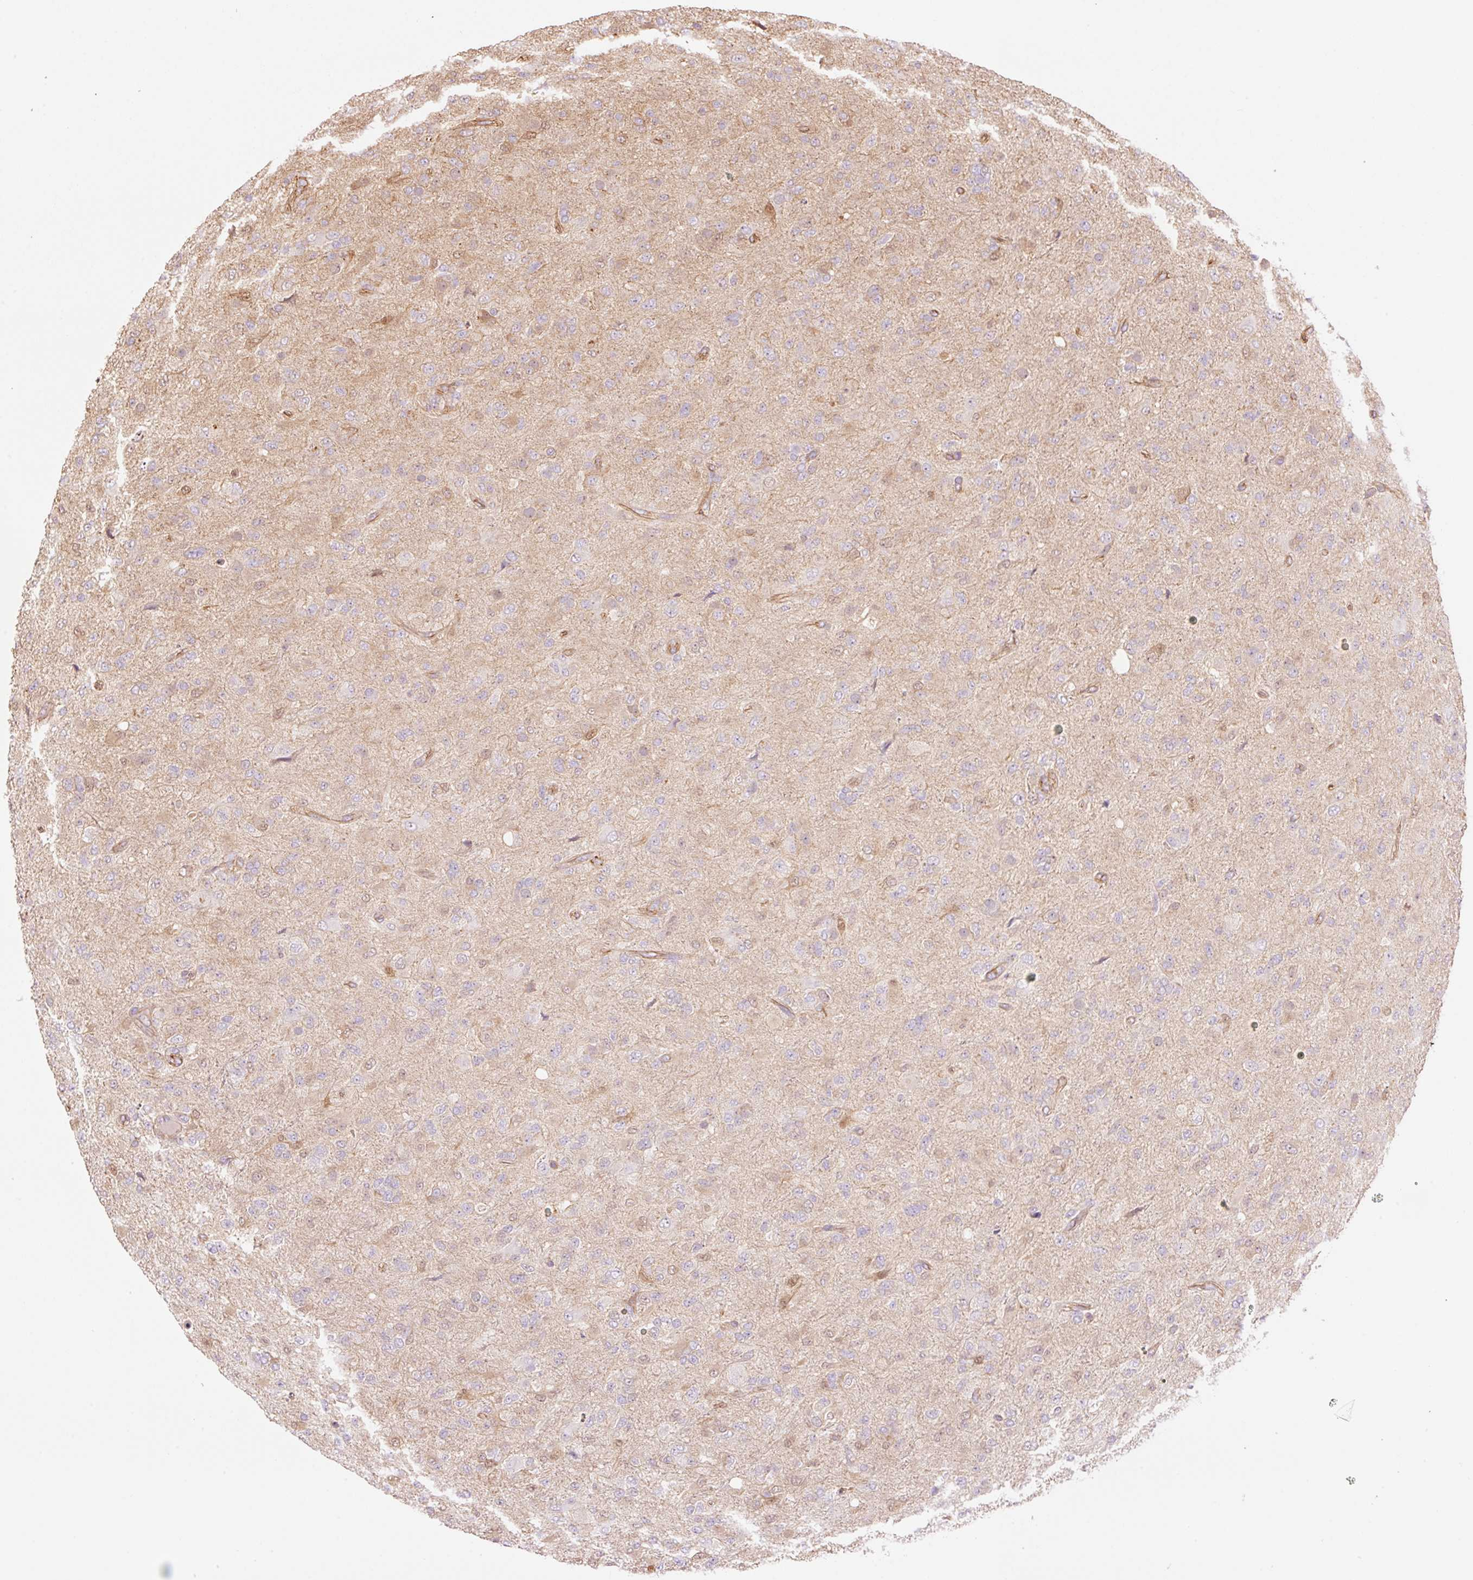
{"staining": {"intensity": "negative", "quantity": "none", "location": "none"}, "tissue": "glioma", "cell_type": "Tumor cells", "image_type": "cancer", "snomed": [{"axis": "morphology", "description": "Glioma, malignant, Low grade"}, {"axis": "topography", "description": "Brain"}], "caption": "The micrograph shows no staining of tumor cells in malignant low-grade glioma.", "gene": "PPP1R1B", "patient": {"sex": "male", "age": 65}}